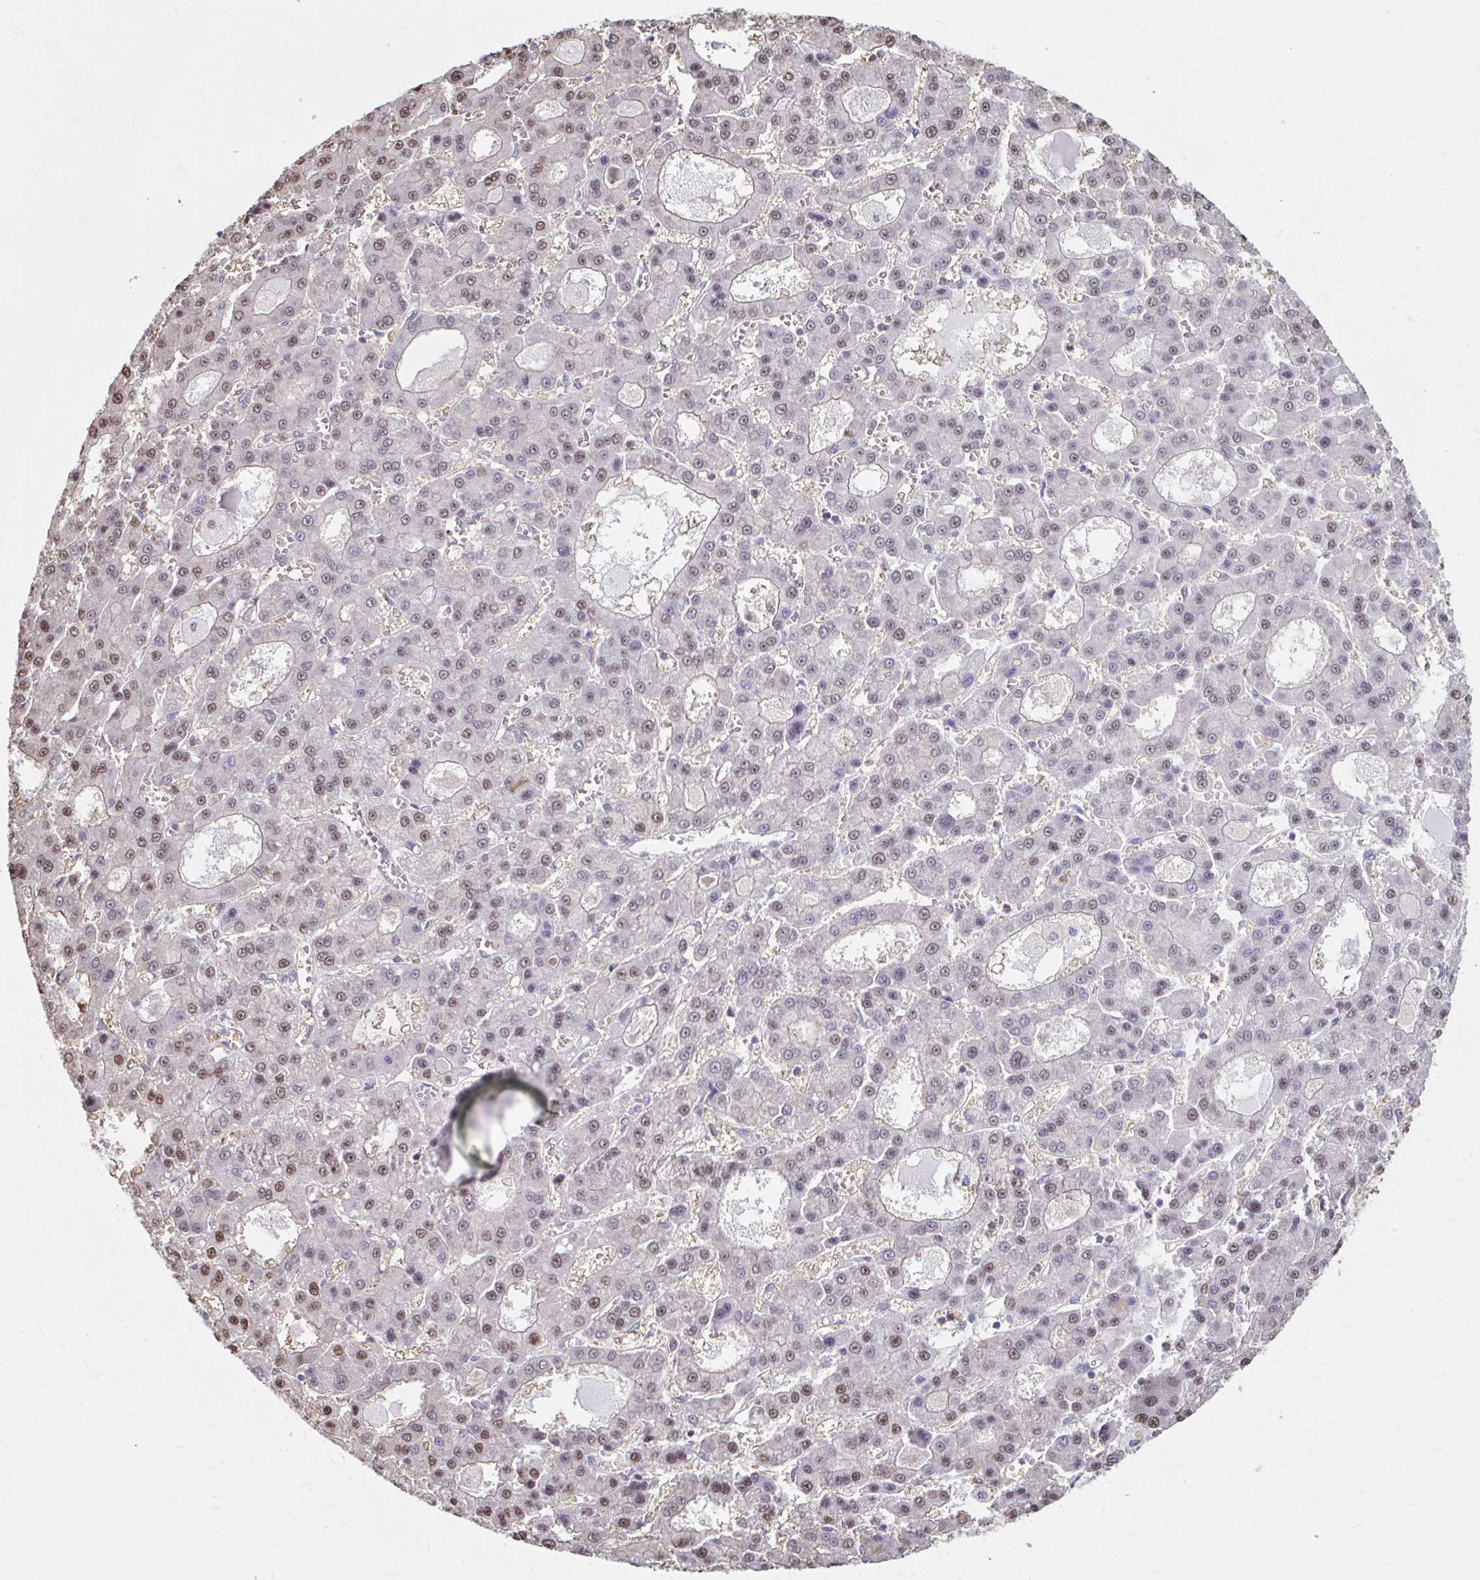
{"staining": {"intensity": "moderate", "quantity": "<25%", "location": "nuclear"}, "tissue": "liver cancer", "cell_type": "Tumor cells", "image_type": "cancer", "snomed": [{"axis": "morphology", "description": "Carcinoma, Hepatocellular, NOS"}, {"axis": "topography", "description": "Liver"}], "caption": "Immunohistochemistry of human liver hepatocellular carcinoma displays low levels of moderate nuclear staining in approximately <25% of tumor cells.", "gene": "ING4", "patient": {"sex": "male", "age": 70}}